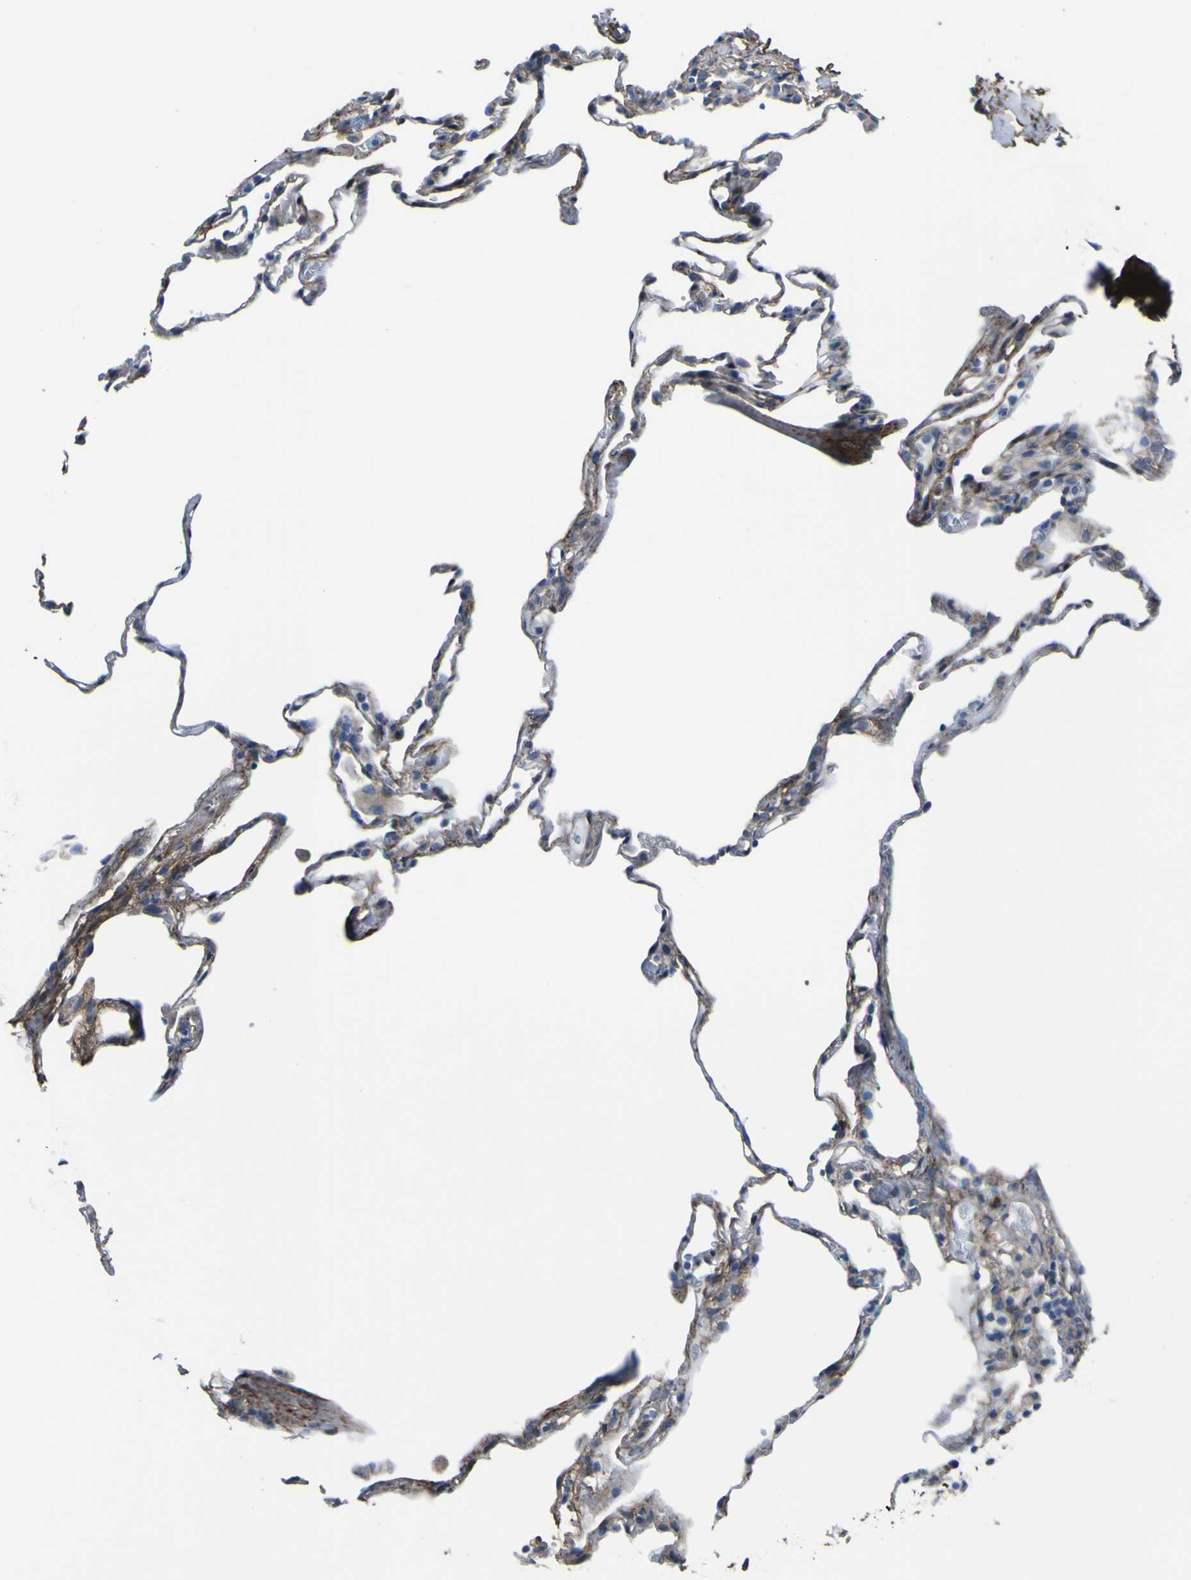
{"staining": {"intensity": "moderate", "quantity": "25%-75%", "location": "cytoplasmic/membranous"}, "tissue": "lung", "cell_type": "Alveolar cells", "image_type": "normal", "snomed": [{"axis": "morphology", "description": "Normal tissue, NOS"}, {"axis": "topography", "description": "Lung"}], "caption": "Immunohistochemistry (IHC) micrograph of benign lung: human lung stained using IHC exhibits medium levels of moderate protein expression localized specifically in the cytoplasmic/membranous of alveolar cells, appearing as a cytoplasmic/membranous brown color.", "gene": "LRRN1", "patient": {"sex": "male", "age": 59}}